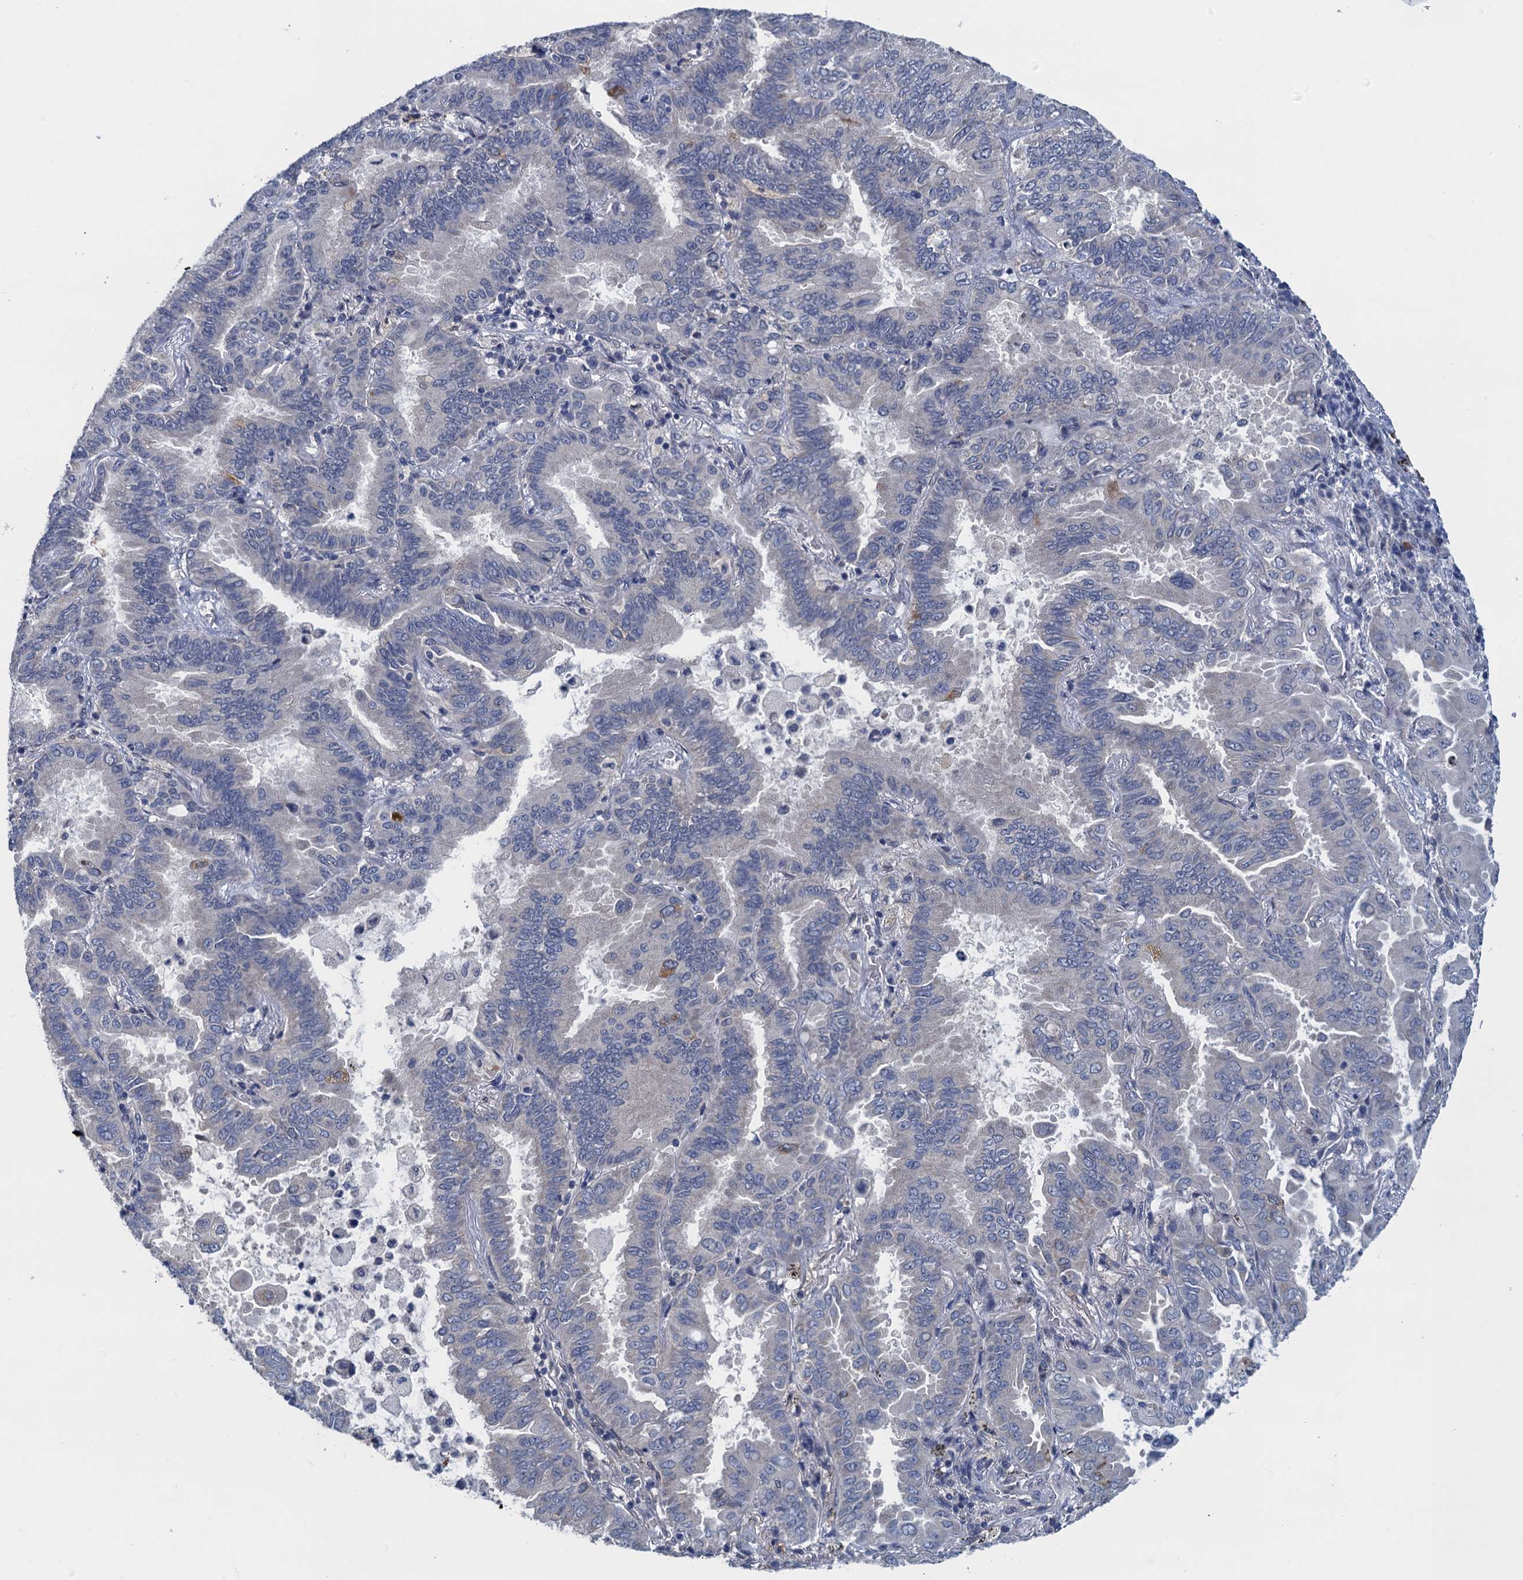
{"staining": {"intensity": "negative", "quantity": "none", "location": "none"}, "tissue": "lung cancer", "cell_type": "Tumor cells", "image_type": "cancer", "snomed": [{"axis": "morphology", "description": "Adenocarcinoma, NOS"}, {"axis": "topography", "description": "Lung"}], "caption": "An immunohistochemistry (IHC) histopathology image of adenocarcinoma (lung) is shown. There is no staining in tumor cells of adenocarcinoma (lung).", "gene": "CTU2", "patient": {"sex": "male", "age": 64}}